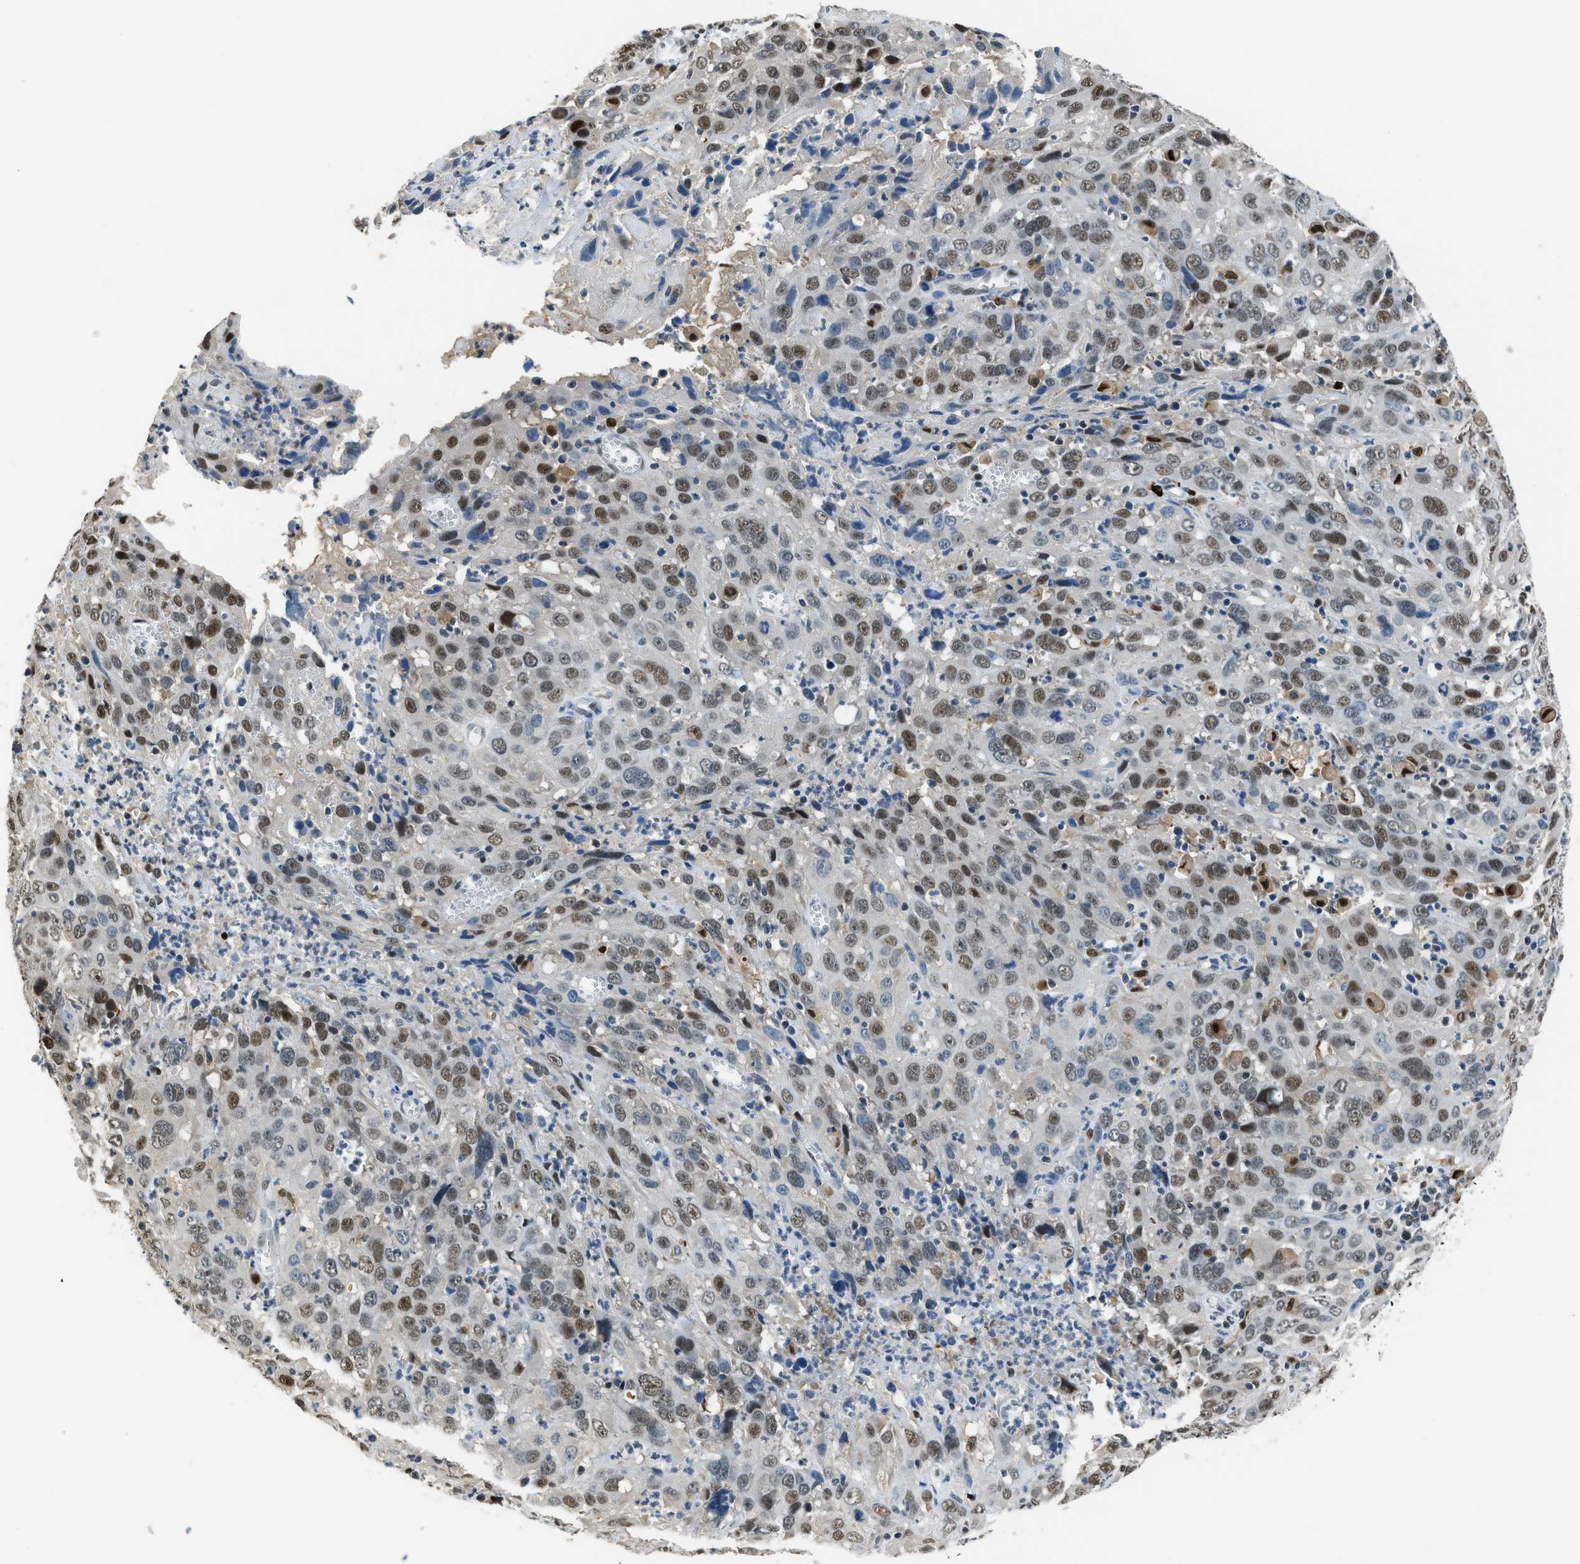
{"staining": {"intensity": "moderate", "quantity": ">75%", "location": "nuclear"}, "tissue": "cervical cancer", "cell_type": "Tumor cells", "image_type": "cancer", "snomed": [{"axis": "morphology", "description": "Squamous cell carcinoma, NOS"}, {"axis": "topography", "description": "Cervix"}], "caption": "Cervical squamous cell carcinoma stained with DAB (3,3'-diaminobenzidine) immunohistochemistry (IHC) demonstrates medium levels of moderate nuclear positivity in about >75% of tumor cells.", "gene": "ALX1", "patient": {"sex": "female", "age": 32}}